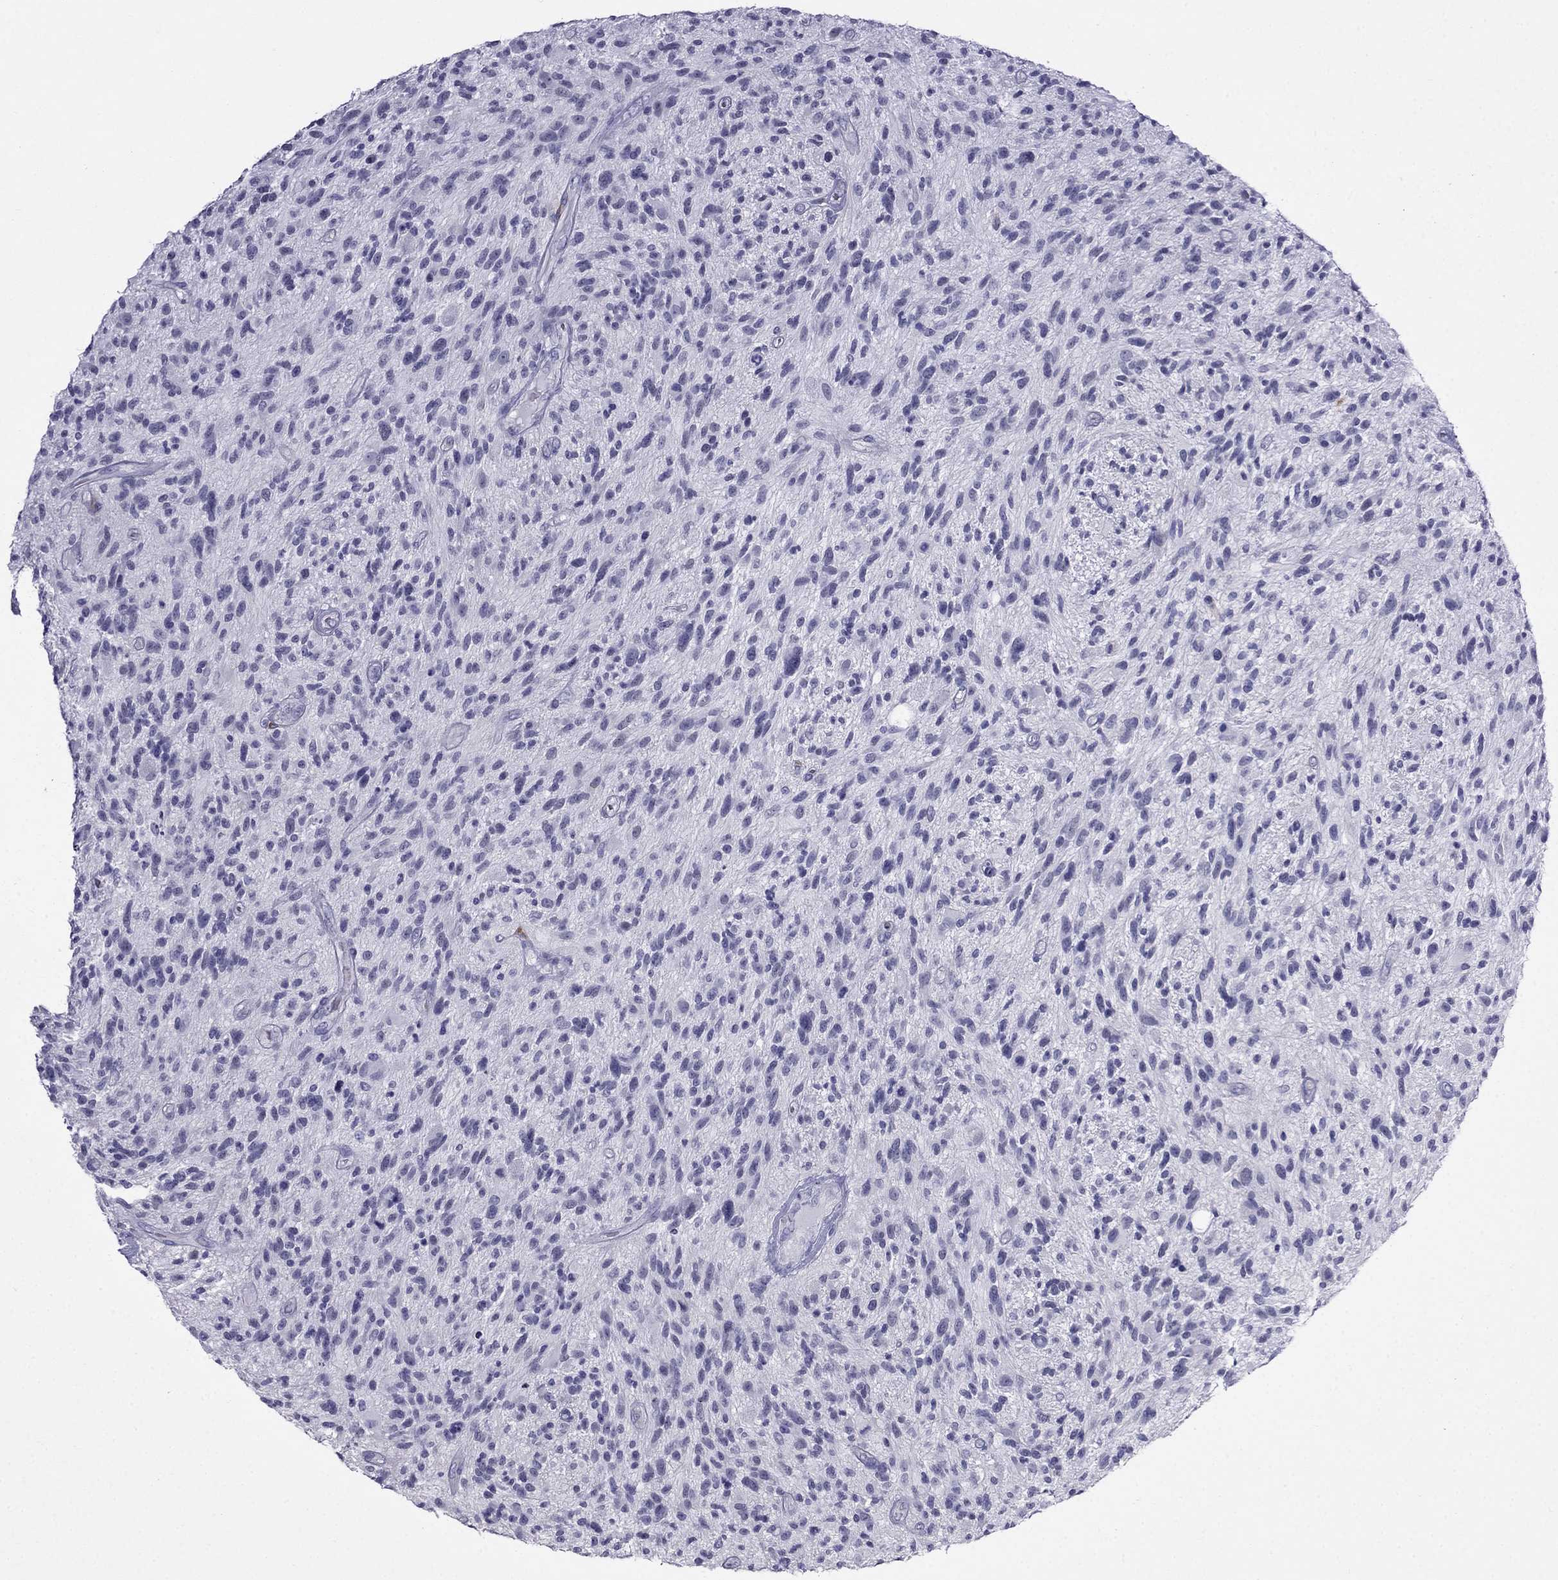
{"staining": {"intensity": "negative", "quantity": "none", "location": "none"}, "tissue": "glioma", "cell_type": "Tumor cells", "image_type": "cancer", "snomed": [{"axis": "morphology", "description": "Glioma, malignant, High grade"}, {"axis": "topography", "description": "Brain"}], "caption": "Protein analysis of malignant glioma (high-grade) exhibits no significant staining in tumor cells.", "gene": "MGP", "patient": {"sex": "male", "age": 47}}